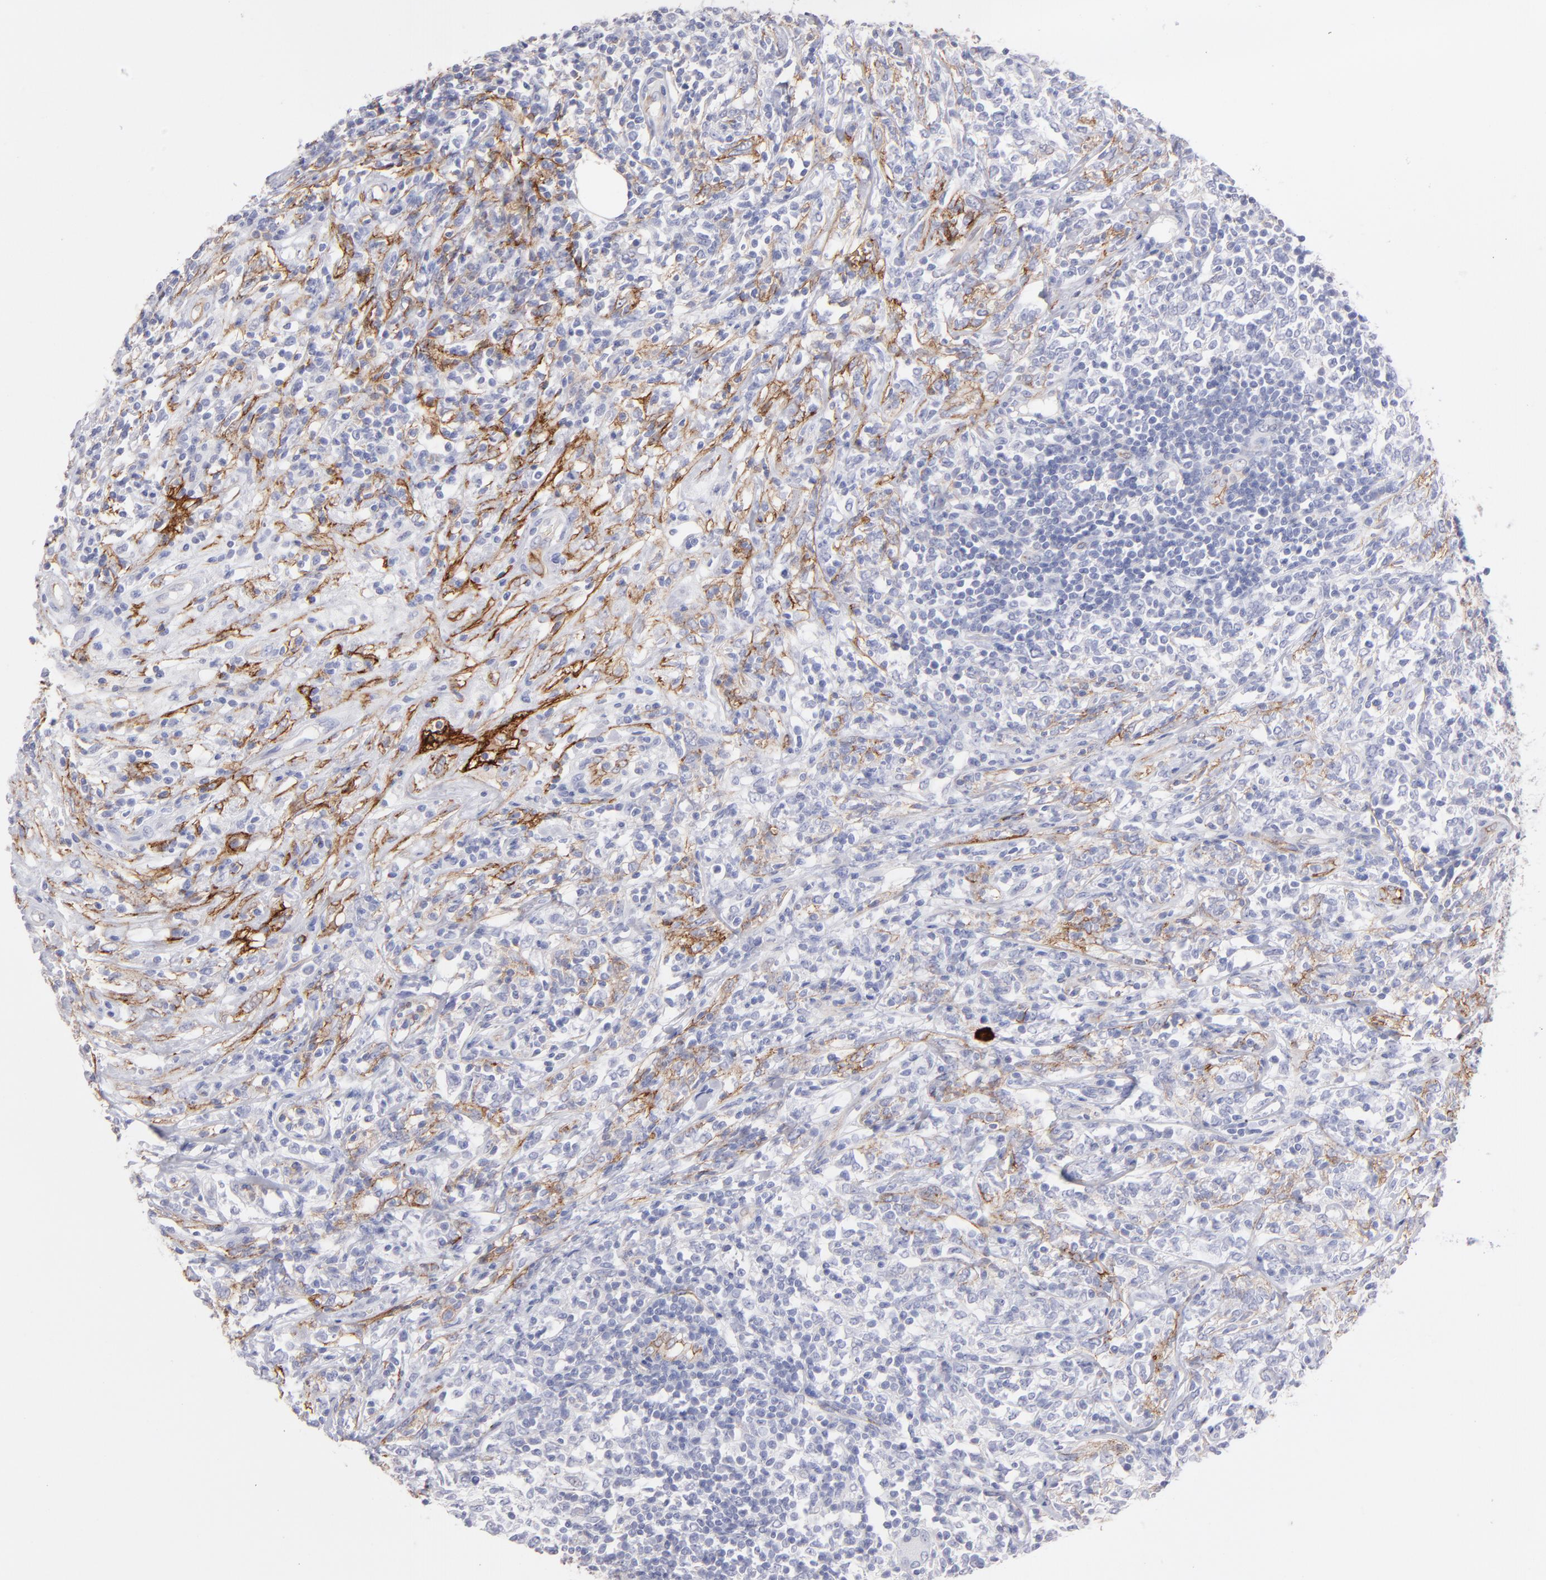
{"staining": {"intensity": "weak", "quantity": "<25%", "location": "cytoplasmic/membranous"}, "tissue": "lymphoma", "cell_type": "Tumor cells", "image_type": "cancer", "snomed": [{"axis": "morphology", "description": "Malignant lymphoma, non-Hodgkin's type, High grade"}, {"axis": "topography", "description": "Lymph node"}], "caption": "Immunohistochemistry histopathology image of lymphoma stained for a protein (brown), which exhibits no expression in tumor cells.", "gene": "AHNAK2", "patient": {"sex": "female", "age": 84}}